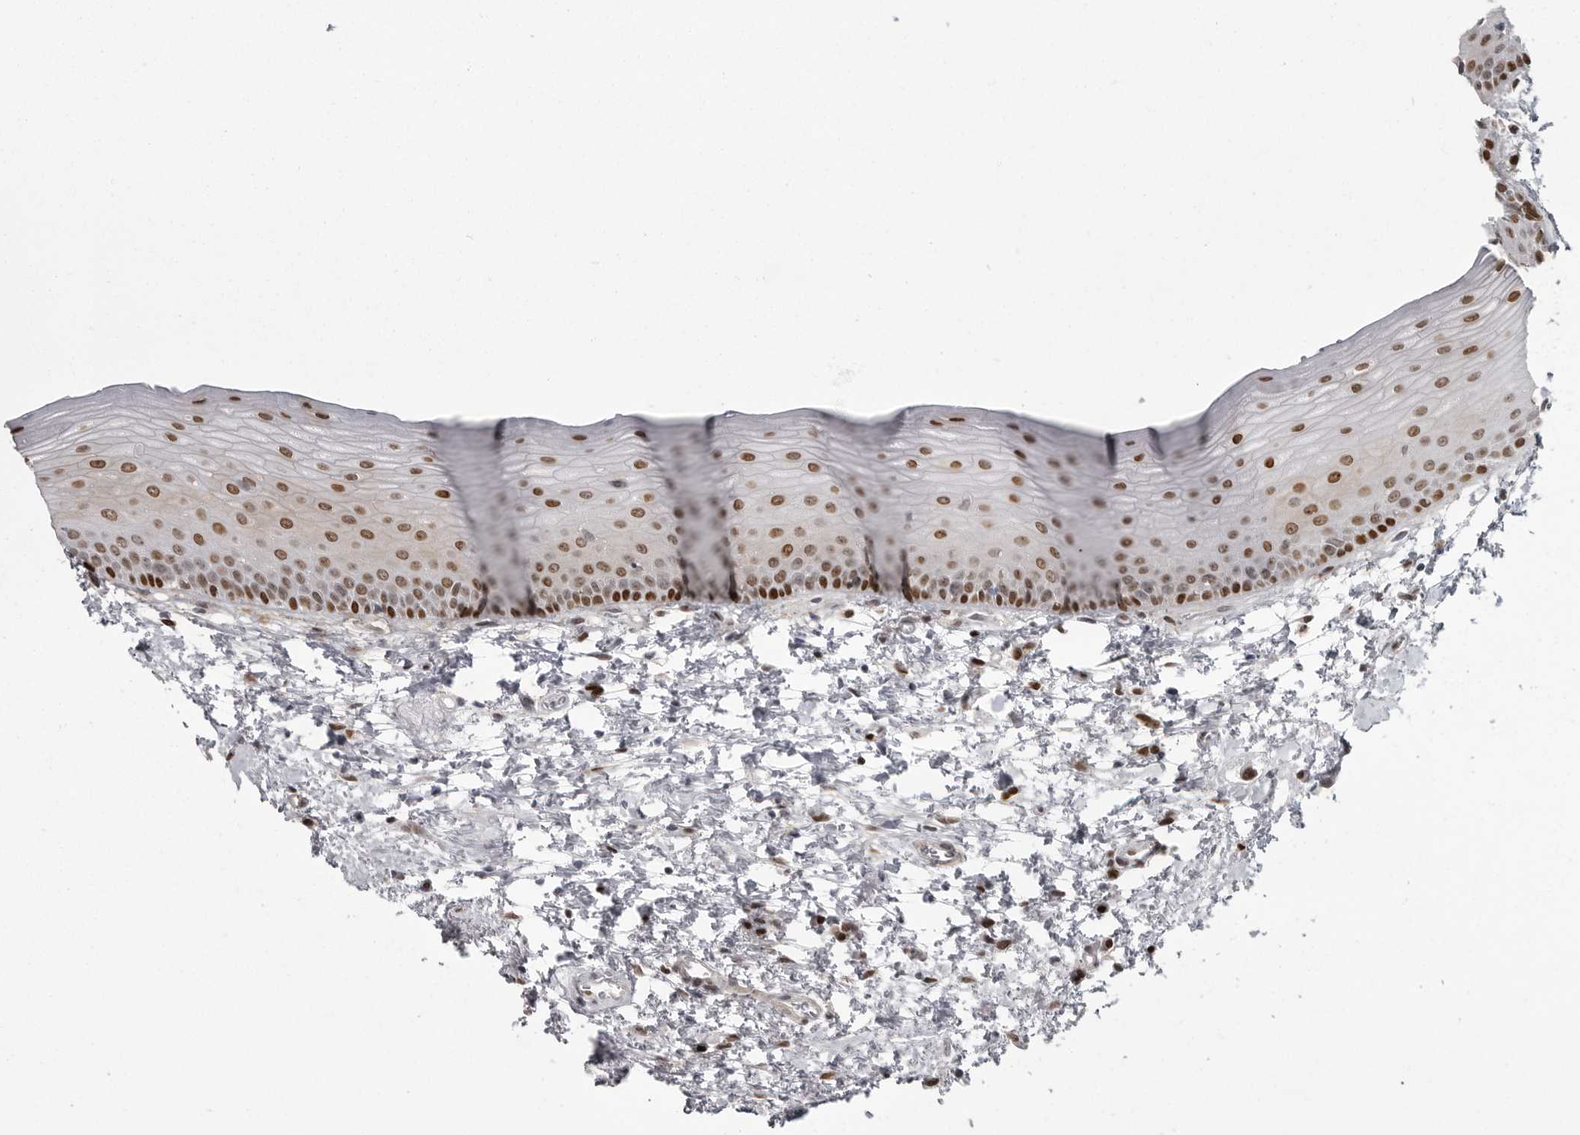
{"staining": {"intensity": "moderate", "quantity": "25%-75%", "location": "nuclear"}, "tissue": "oral mucosa", "cell_type": "Squamous epithelial cells", "image_type": "normal", "snomed": [{"axis": "morphology", "description": "Normal tissue, NOS"}, {"axis": "topography", "description": "Oral tissue"}], "caption": "Oral mucosa stained with a brown dye shows moderate nuclear positive positivity in about 25%-75% of squamous epithelial cells.", "gene": "HMGN3", "patient": {"sex": "female", "age": 76}}